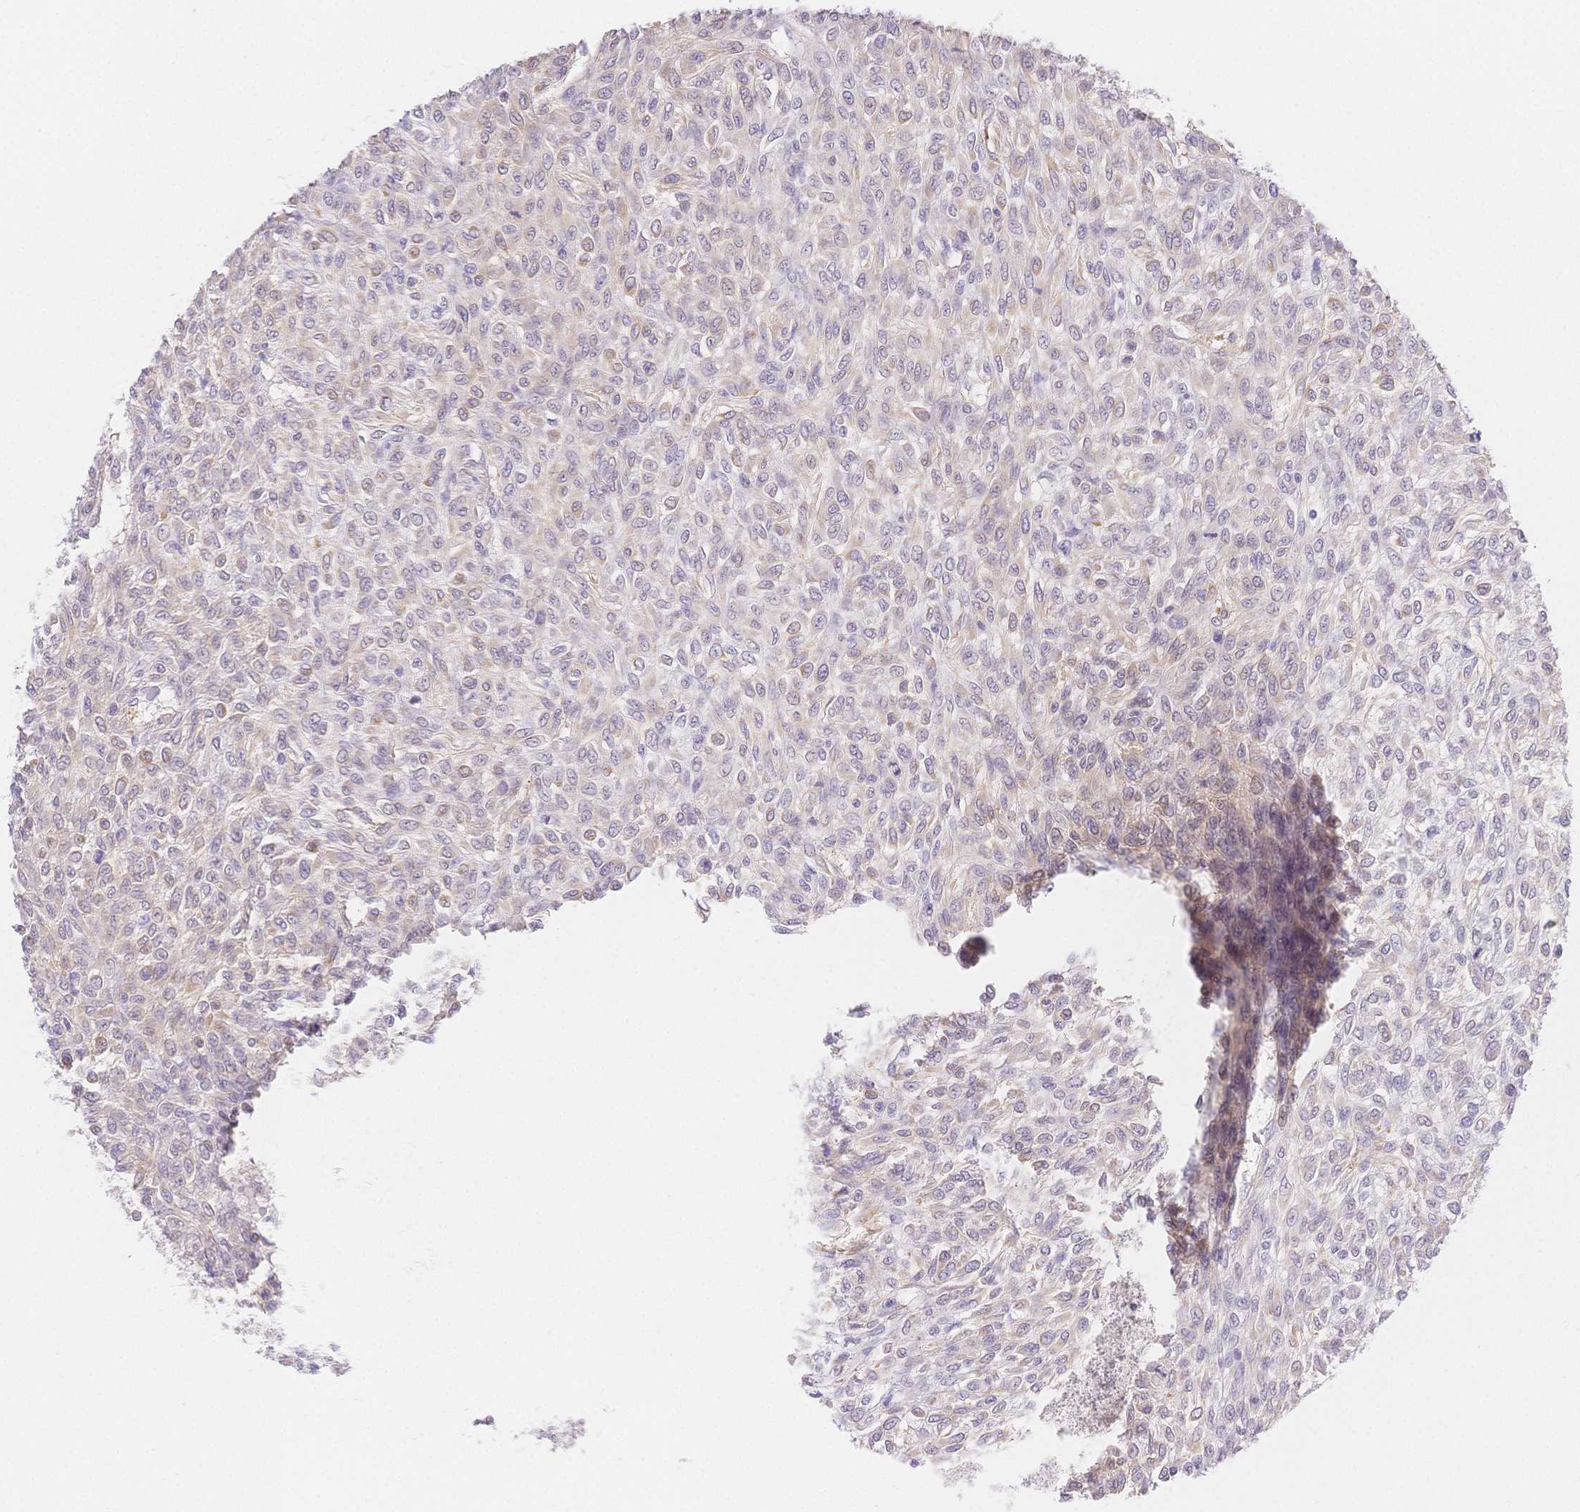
{"staining": {"intensity": "negative", "quantity": "none", "location": "none"}, "tissue": "renal cancer", "cell_type": "Tumor cells", "image_type": "cancer", "snomed": [{"axis": "morphology", "description": "Adenocarcinoma, NOS"}, {"axis": "topography", "description": "Kidney"}], "caption": "A high-resolution photomicrograph shows IHC staining of renal cancer (adenocarcinoma), which exhibits no significant expression in tumor cells. (Stains: DAB immunohistochemistry (IHC) with hematoxylin counter stain, Microscopy: brightfield microscopy at high magnification).", "gene": "CSN1S1", "patient": {"sex": "male", "age": 58}}